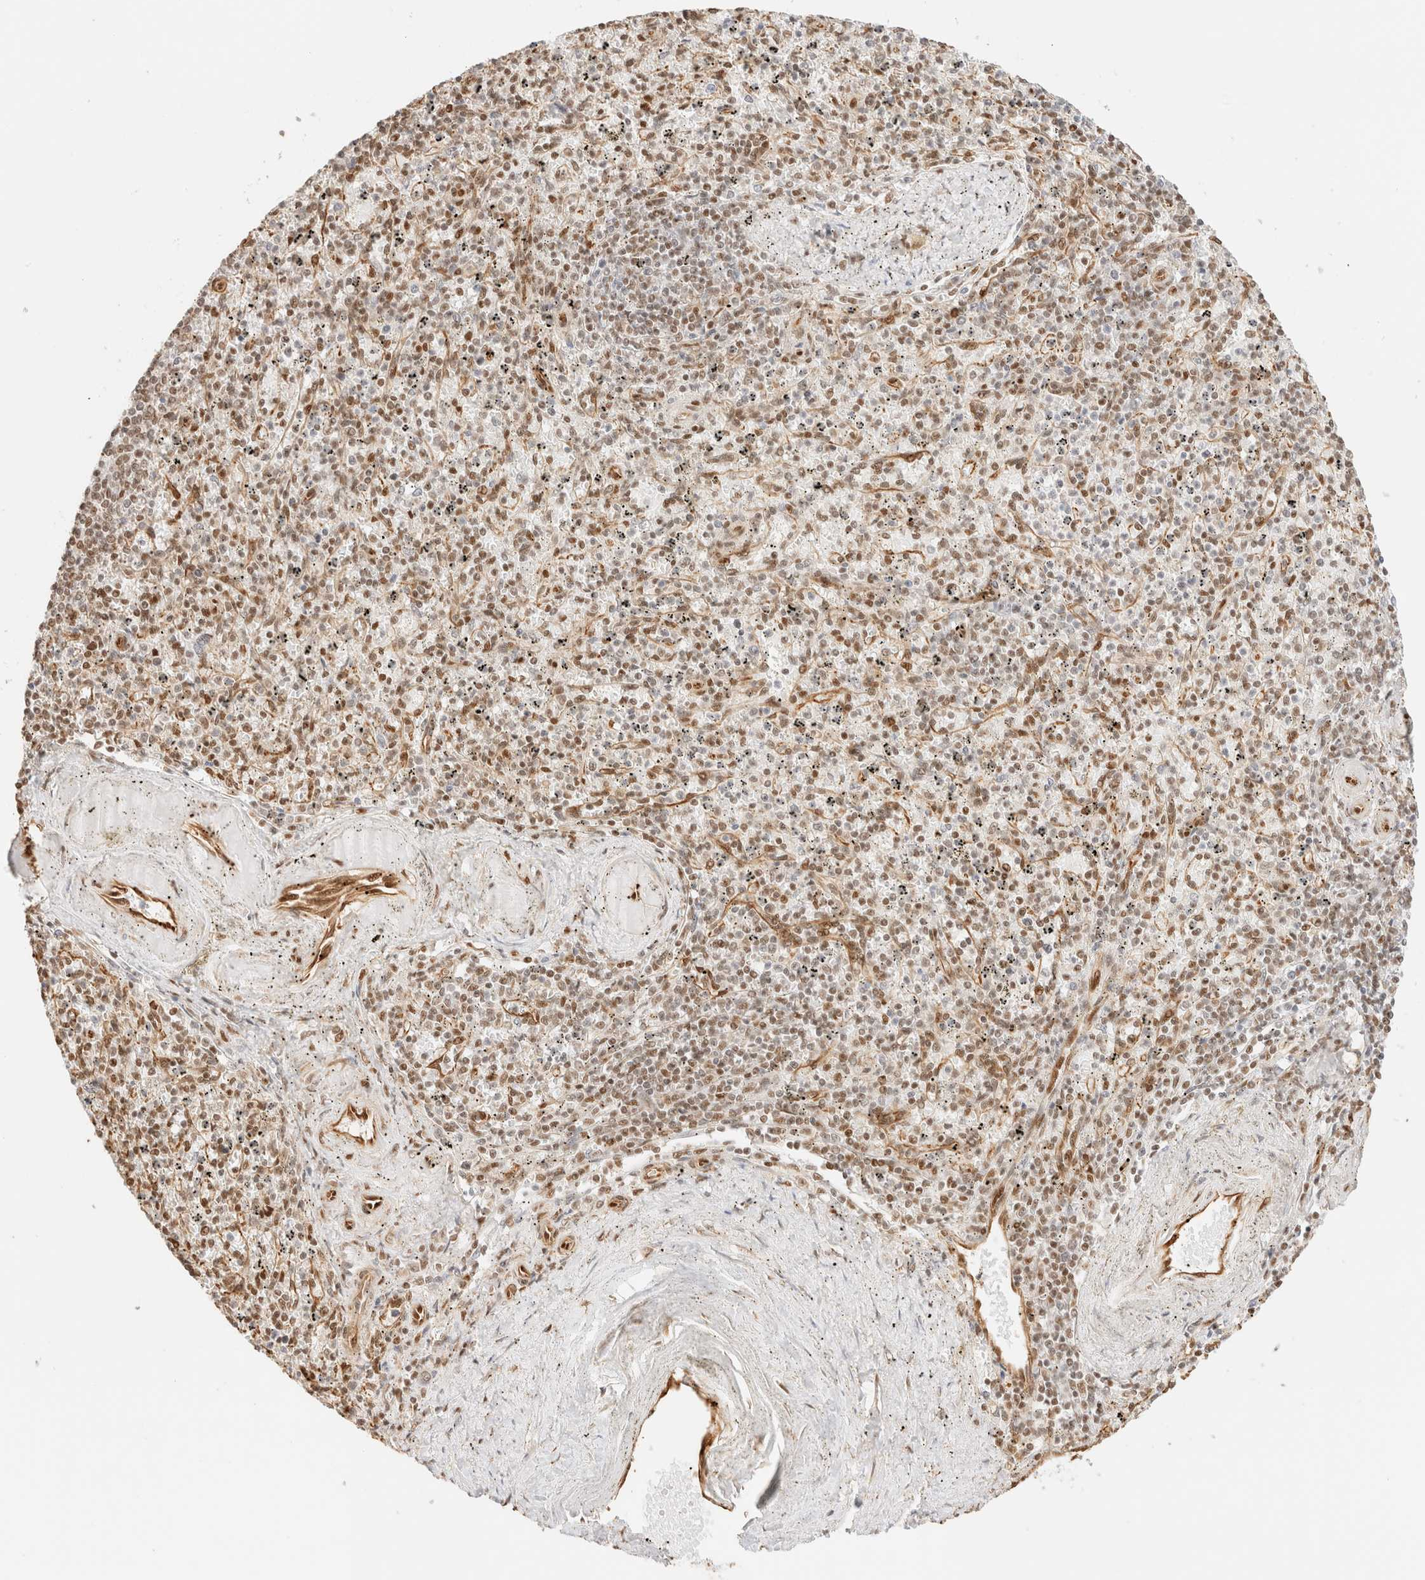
{"staining": {"intensity": "negative", "quantity": "none", "location": "none"}, "tissue": "spleen", "cell_type": "Cells in red pulp", "image_type": "normal", "snomed": [{"axis": "morphology", "description": "Normal tissue, NOS"}, {"axis": "topography", "description": "Spleen"}], "caption": "A high-resolution micrograph shows IHC staining of benign spleen, which demonstrates no significant staining in cells in red pulp. (Stains: DAB immunohistochemistry (IHC) with hematoxylin counter stain, Microscopy: brightfield microscopy at high magnification).", "gene": "ARID5A", "patient": {"sex": "male", "age": 72}}